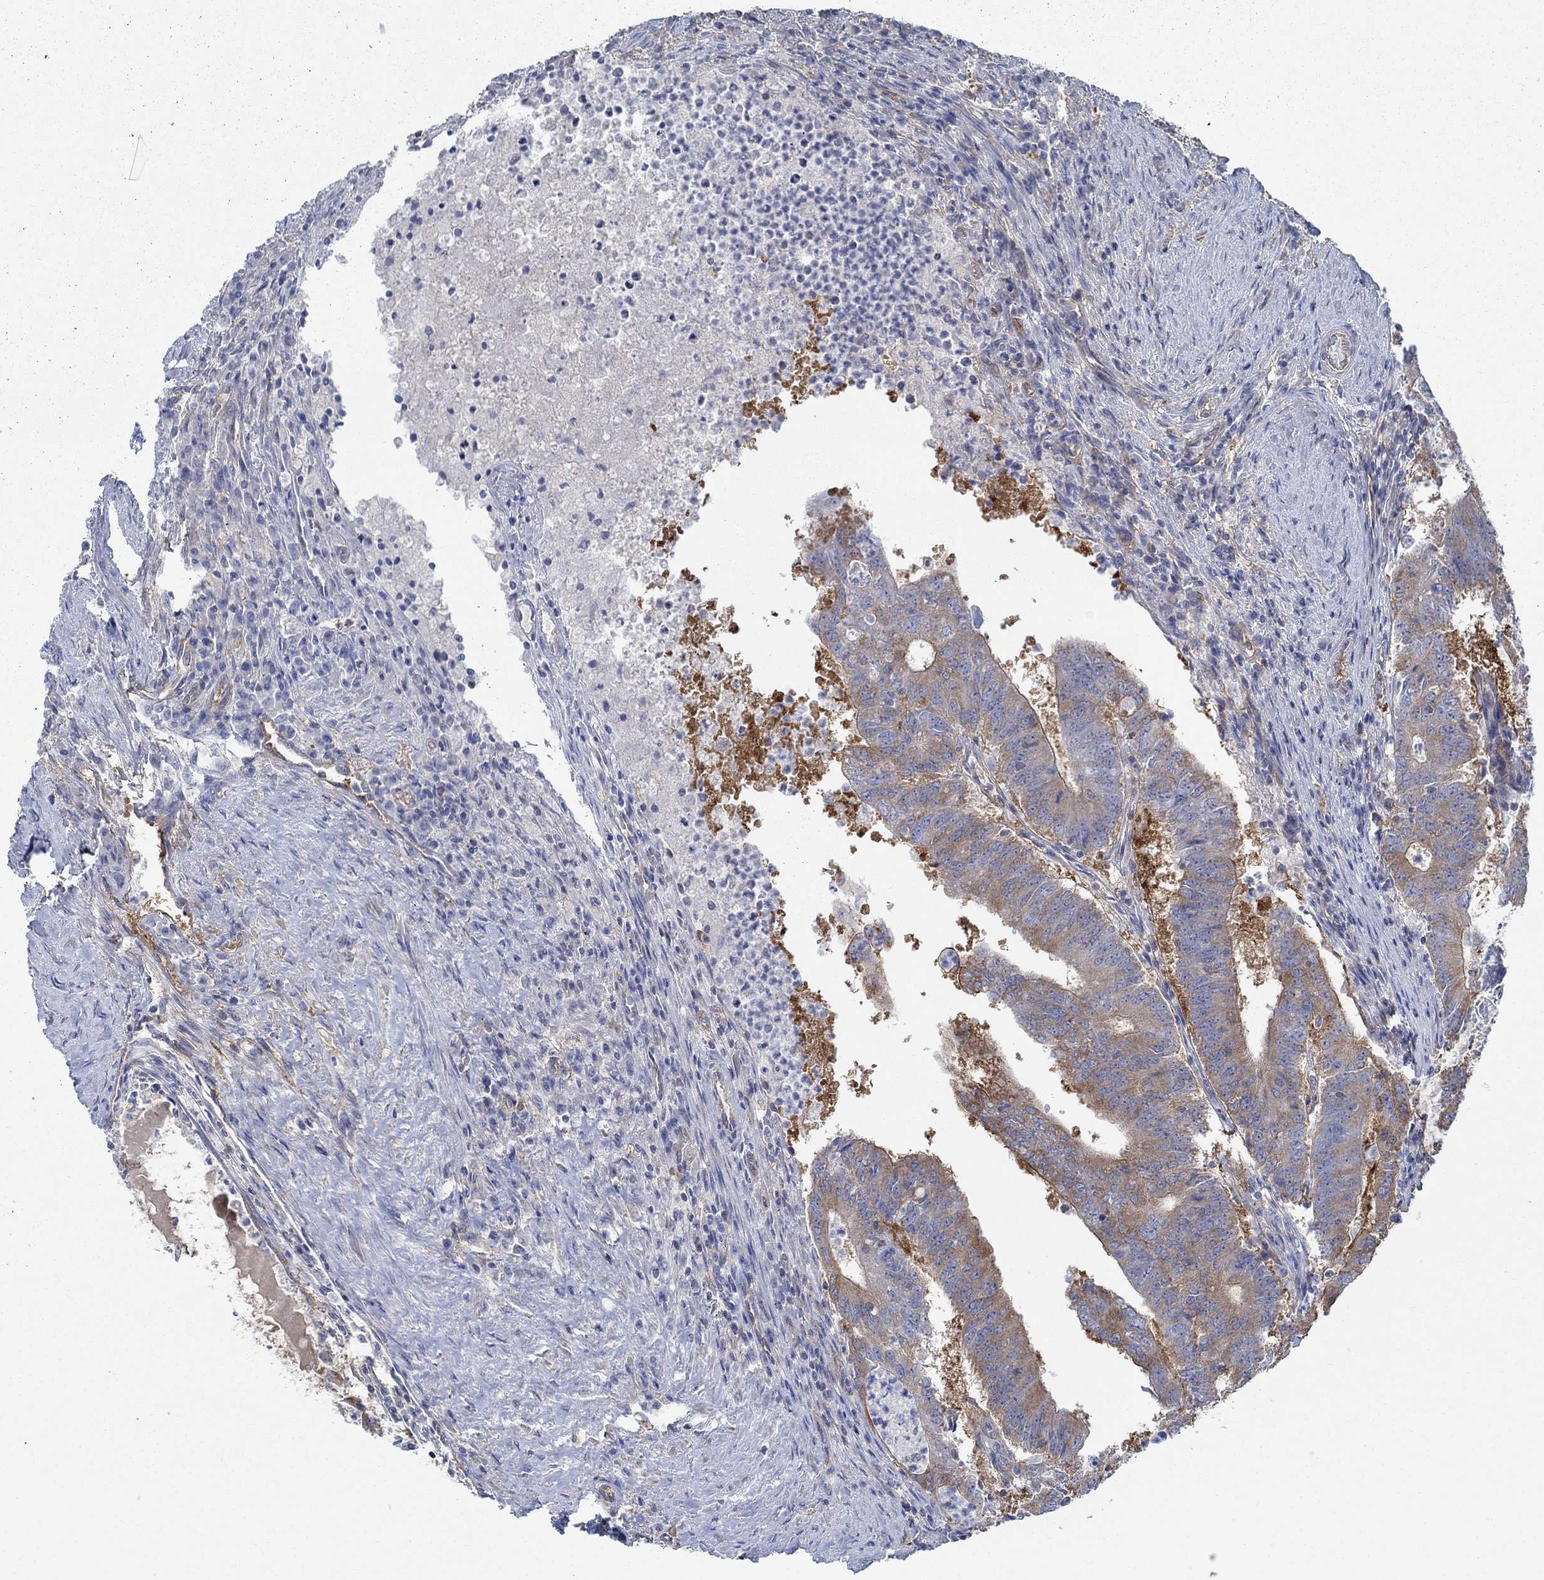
{"staining": {"intensity": "strong", "quantity": "25%-75%", "location": "cytoplasmic/membranous"}, "tissue": "colorectal cancer", "cell_type": "Tumor cells", "image_type": "cancer", "snomed": [{"axis": "morphology", "description": "Adenocarcinoma, NOS"}, {"axis": "topography", "description": "Colon"}], "caption": "The image demonstrates a brown stain indicating the presence of a protein in the cytoplasmic/membranous of tumor cells in adenocarcinoma (colorectal).", "gene": "SPAG9", "patient": {"sex": "female", "age": 70}}